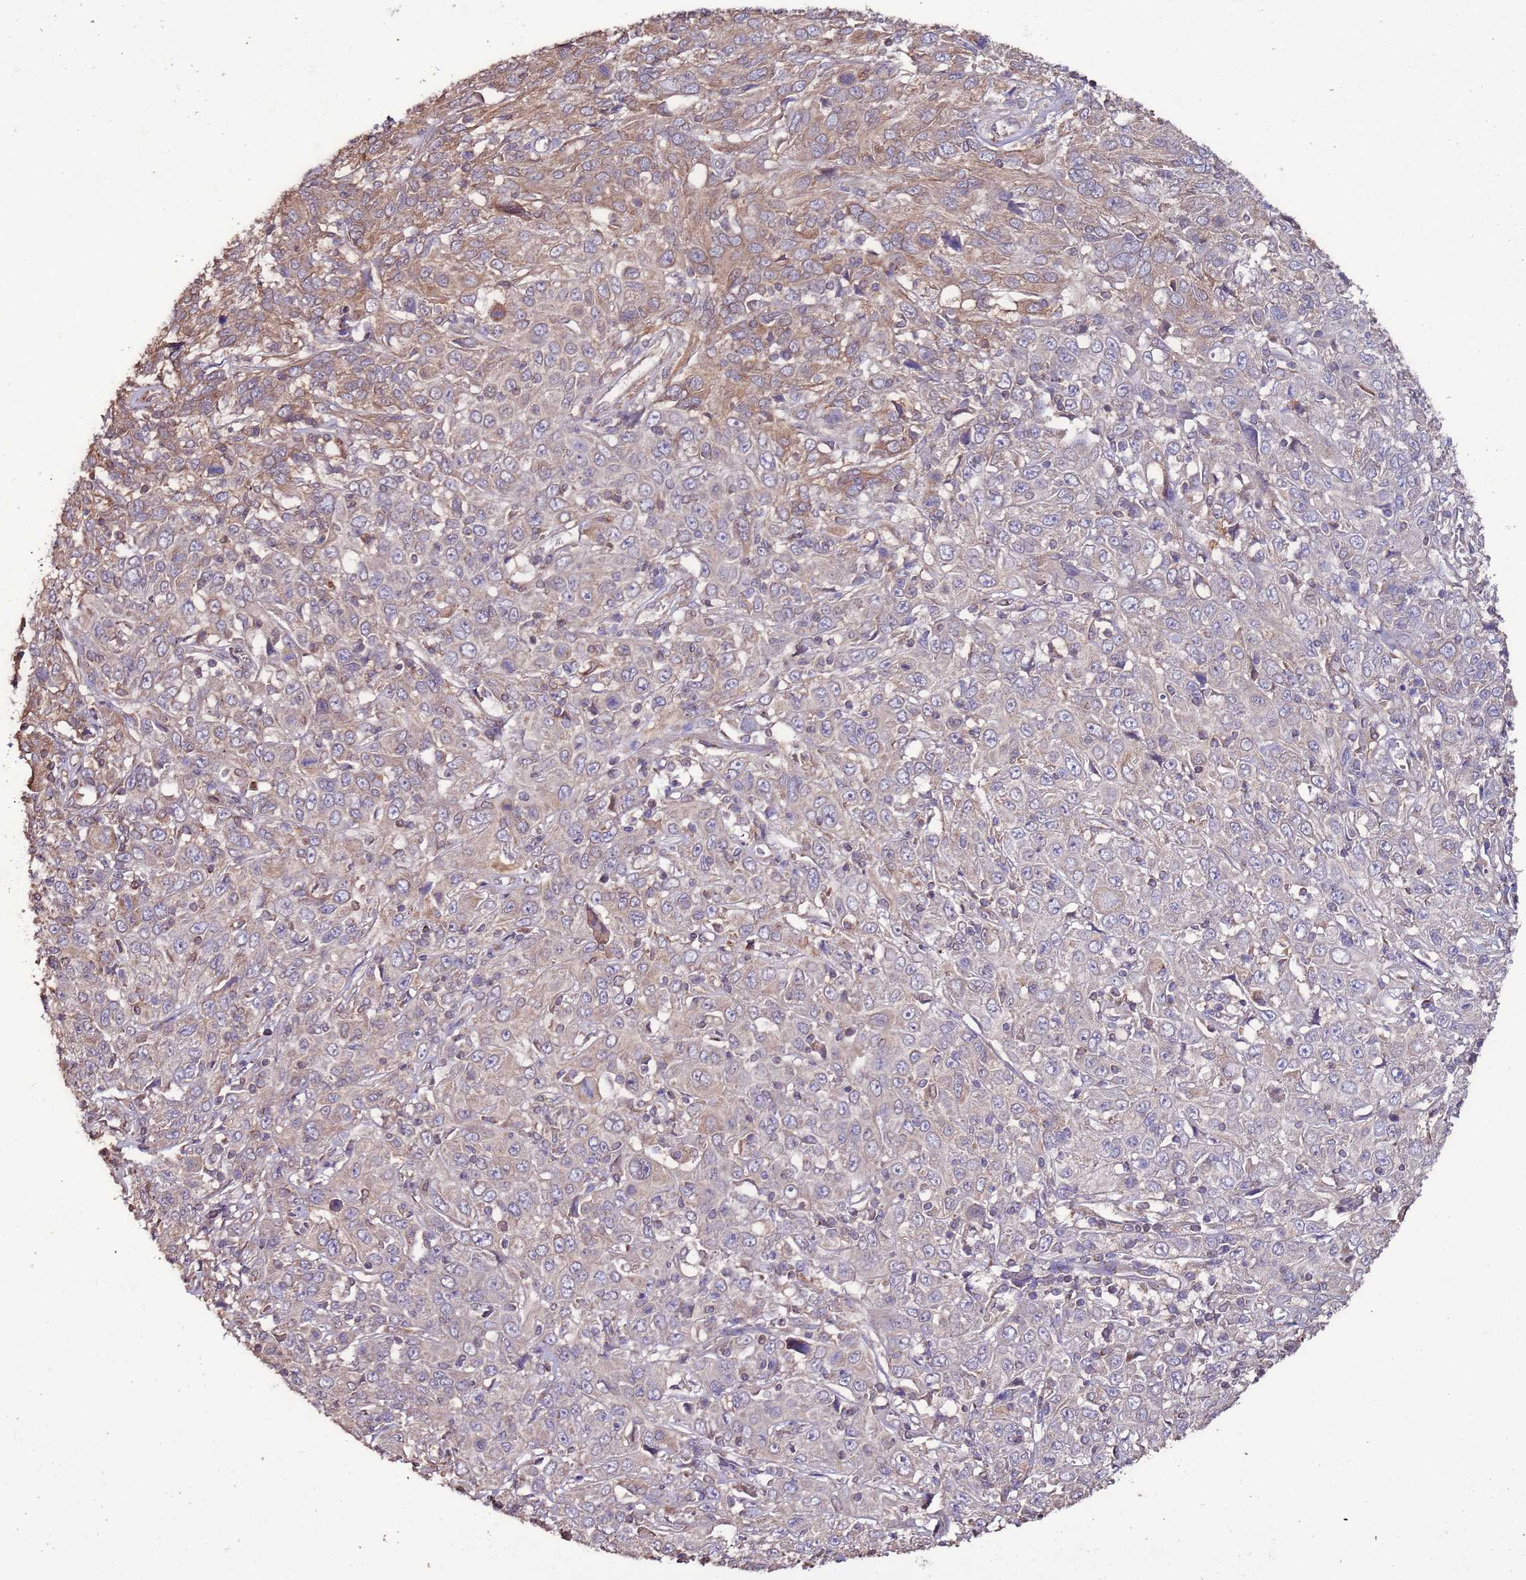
{"staining": {"intensity": "moderate", "quantity": "25%-75%", "location": "cytoplasmic/membranous"}, "tissue": "cervical cancer", "cell_type": "Tumor cells", "image_type": "cancer", "snomed": [{"axis": "morphology", "description": "Squamous cell carcinoma, NOS"}, {"axis": "topography", "description": "Cervix"}], "caption": "Protein expression analysis of cervical squamous cell carcinoma reveals moderate cytoplasmic/membranous staining in approximately 25%-75% of tumor cells. (Stains: DAB (3,3'-diaminobenzidine) in brown, nuclei in blue, Microscopy: brightfield microscopy at high magnification).", "gene": "SLC41A3", "patient": {"sex": "female", "age": 46}}